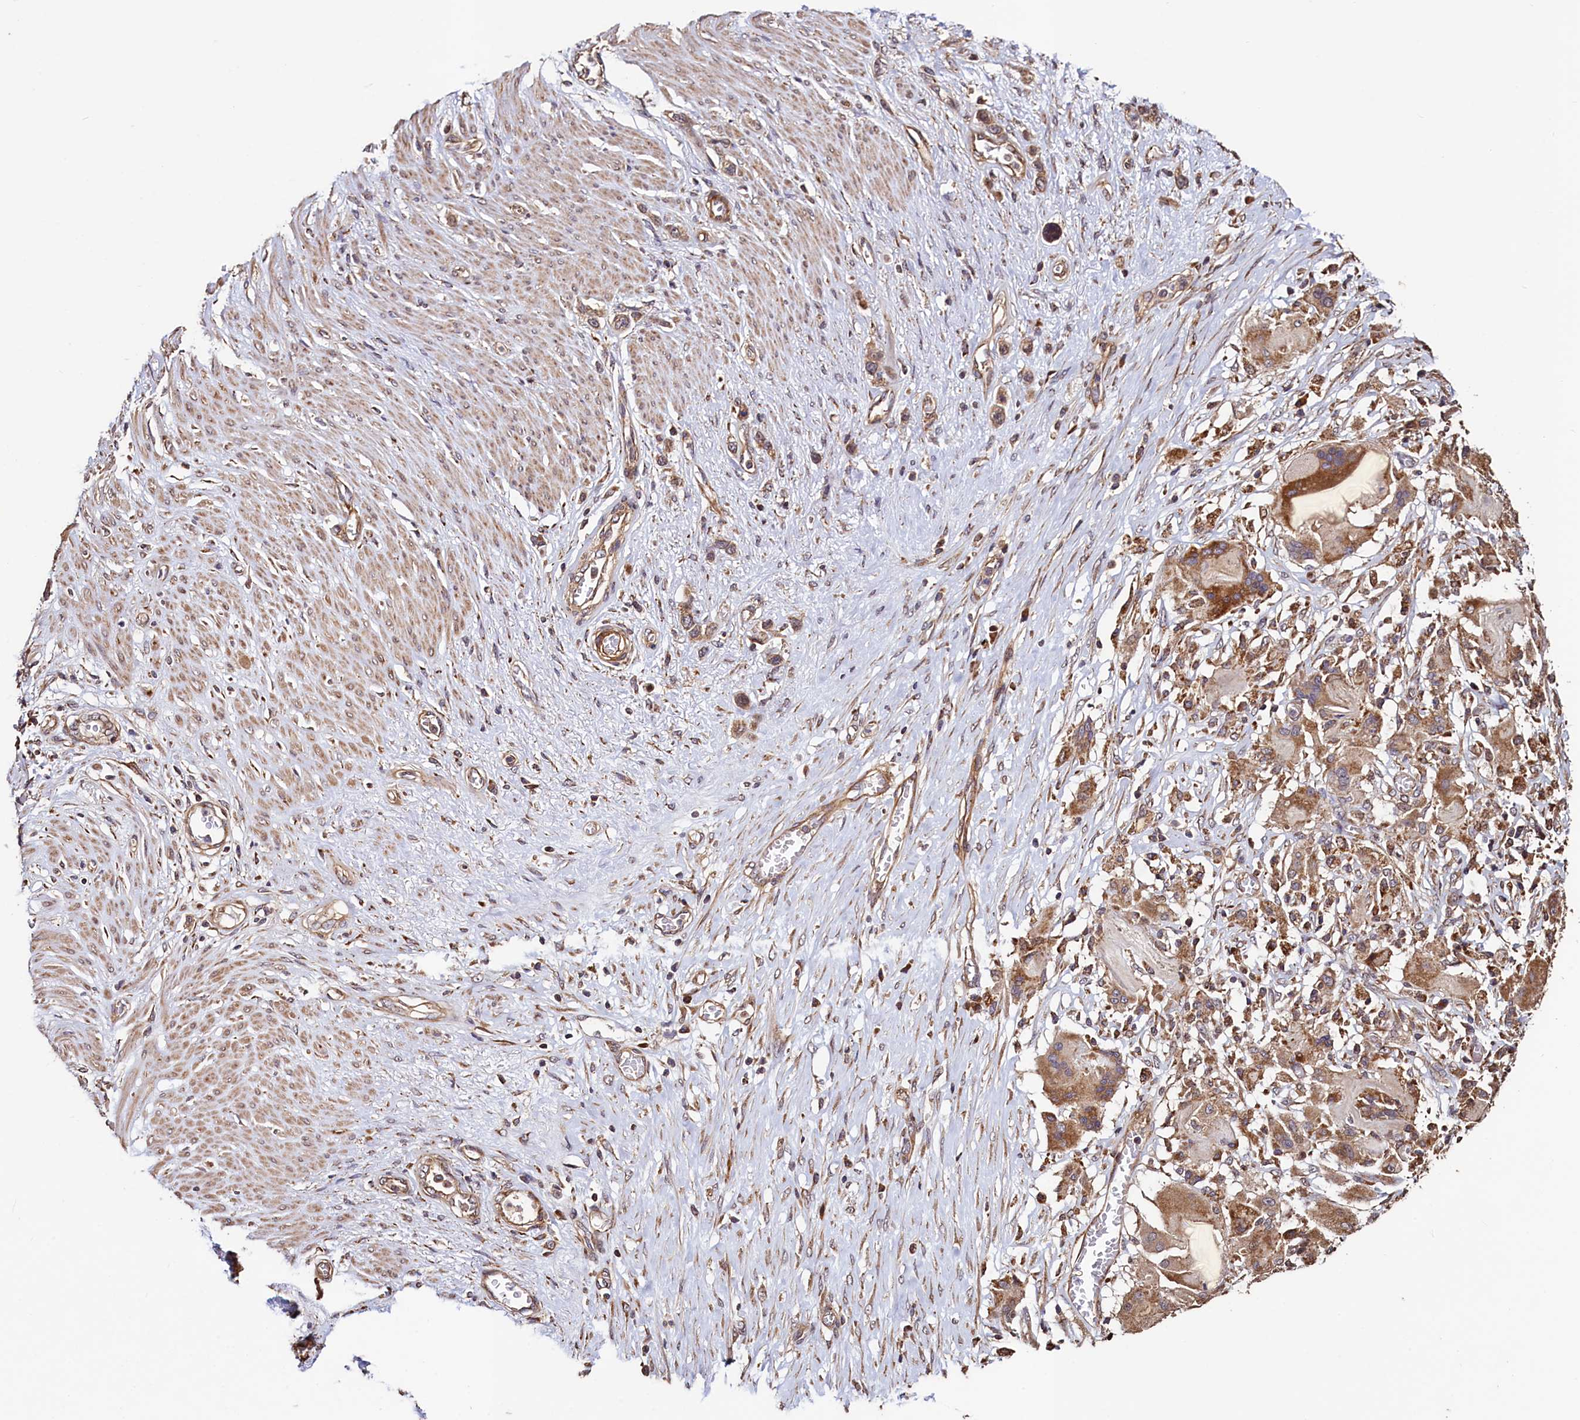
{"staining": {"intensity": "moderate", "quantity": ">75%", "location": "cytoplasmic/membranous"}, "tissue": "stomach cancer", "cell_type": "Tumor cells", "image_type": "cancer", "snomed": [{"axis": "morphology", "description": "Adenocarcinoma, NOS"}, {"axis": "morphology", "description": "Adenocarcinoma, High grade"}, {"axis": "topography", "description": "Stomach, upper"}, {"axis": "topography", "description": "Stomach, lower"}], "caption": "Protein staining by immunohistochemistry displays moderate cytoplasmic/membranous staining in about >75% of tumor cells in stomach cancer.", "gene": "RBFA", "patient": {"sex": "female", "age": 65}}